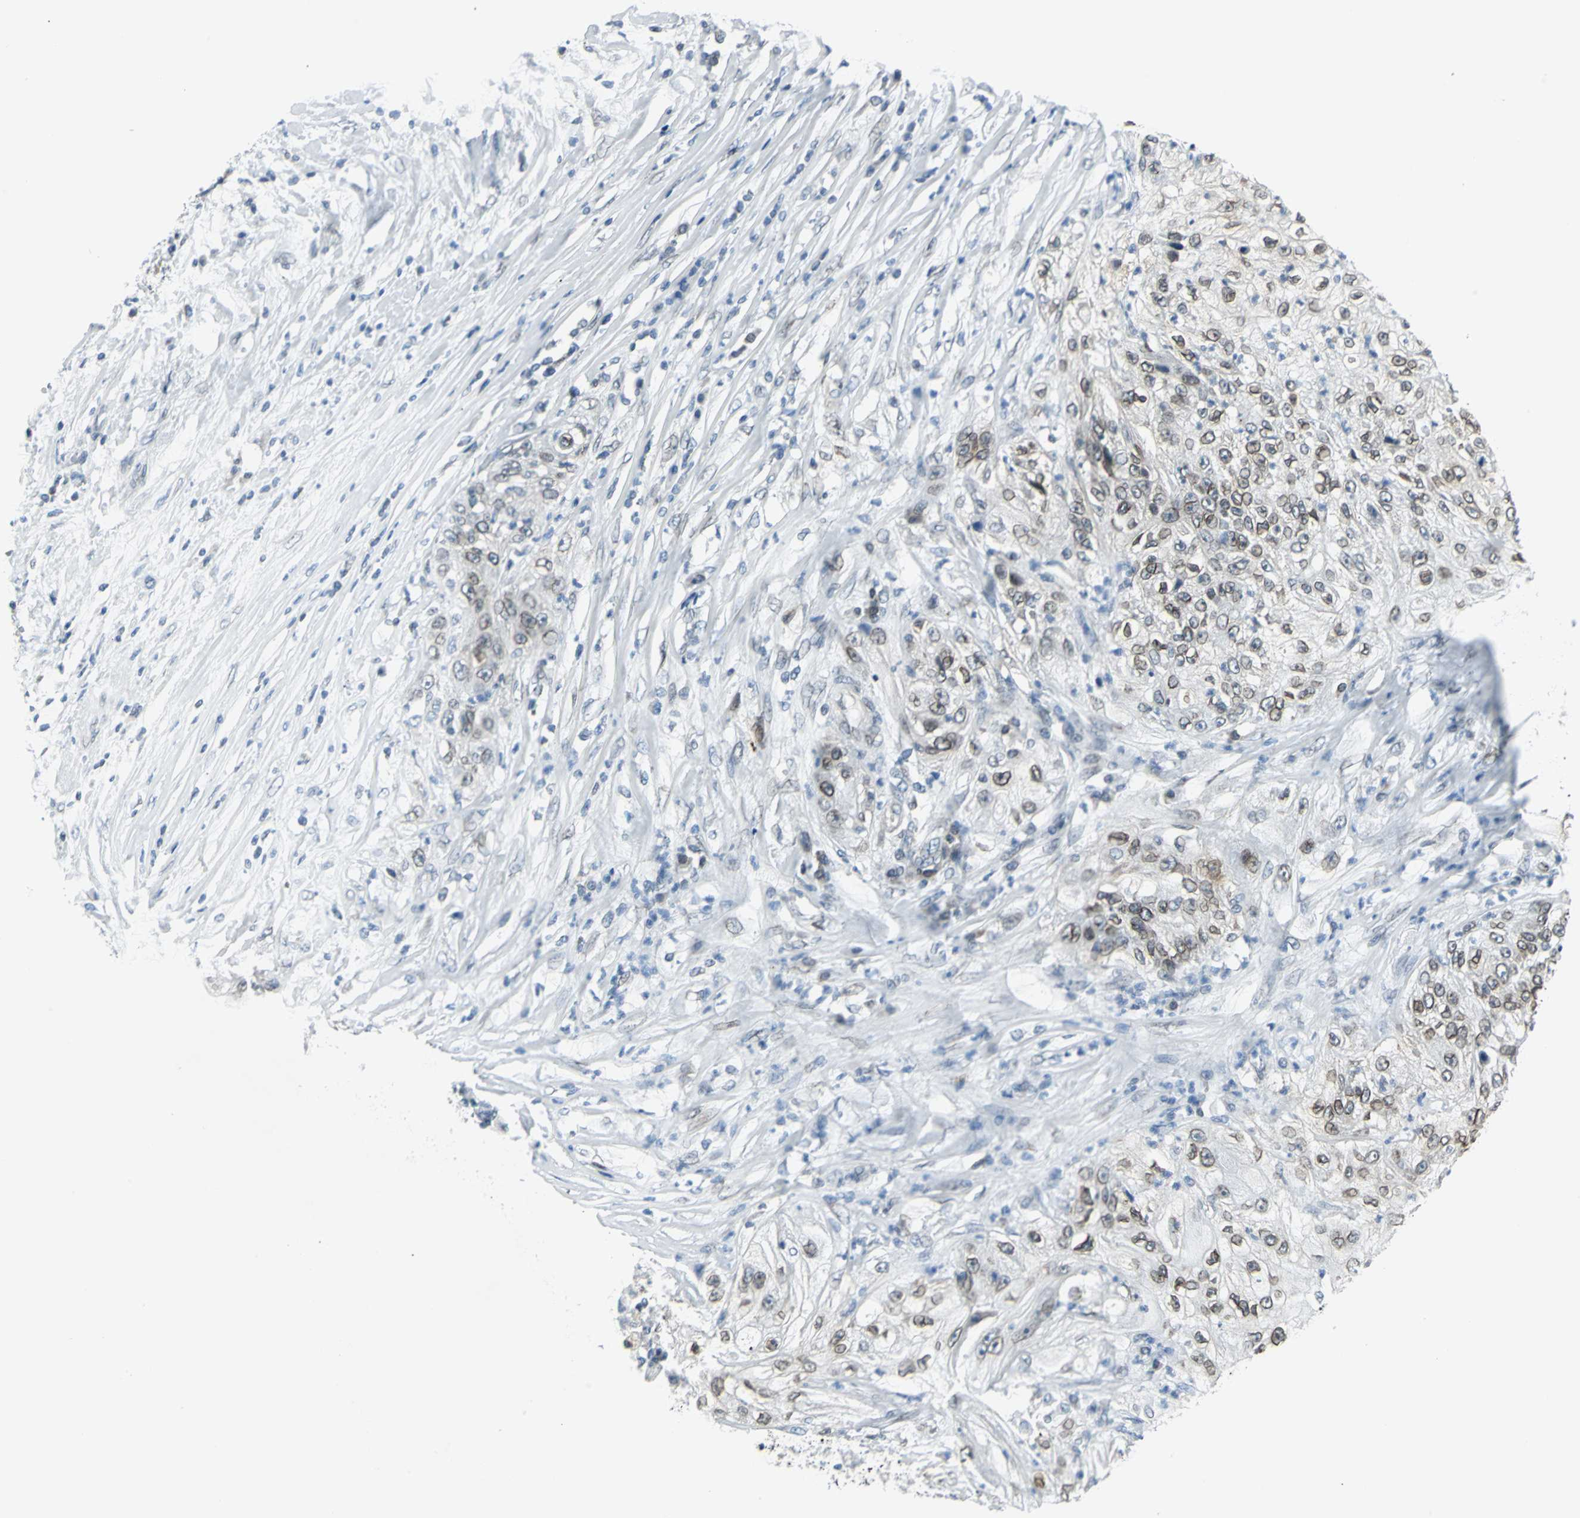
{"staining": {"intensity": "weak", "quantity": ">75%", "location": "cytoplasmic/membranous,nuclear"}, "tissue": "lung cancer", "cell_type": "Tumor cells", "image_type": "cancer", "snomed": [{"axis": "morphology", "description": "Inflammation, NOS"}, {"axis": "morphology", "description": "Squamous cell carcinoma, NOS"}, {"axis": "topography", "description": "Lymph node"}, {"axis": "topography", "description": "Soft tissue"}, {"axis": "topography", "description": "Lung"}], "caption": "An image of lung squamous cell carcinoma stained for a protein reveals weak cytoplasmic/membranous and nuclear brown staining in tumor cells. (IHC, brightfield microscopy, high magnification).", "gene": "SNUPN", "patient": {"sex": "male", "age": 66}}